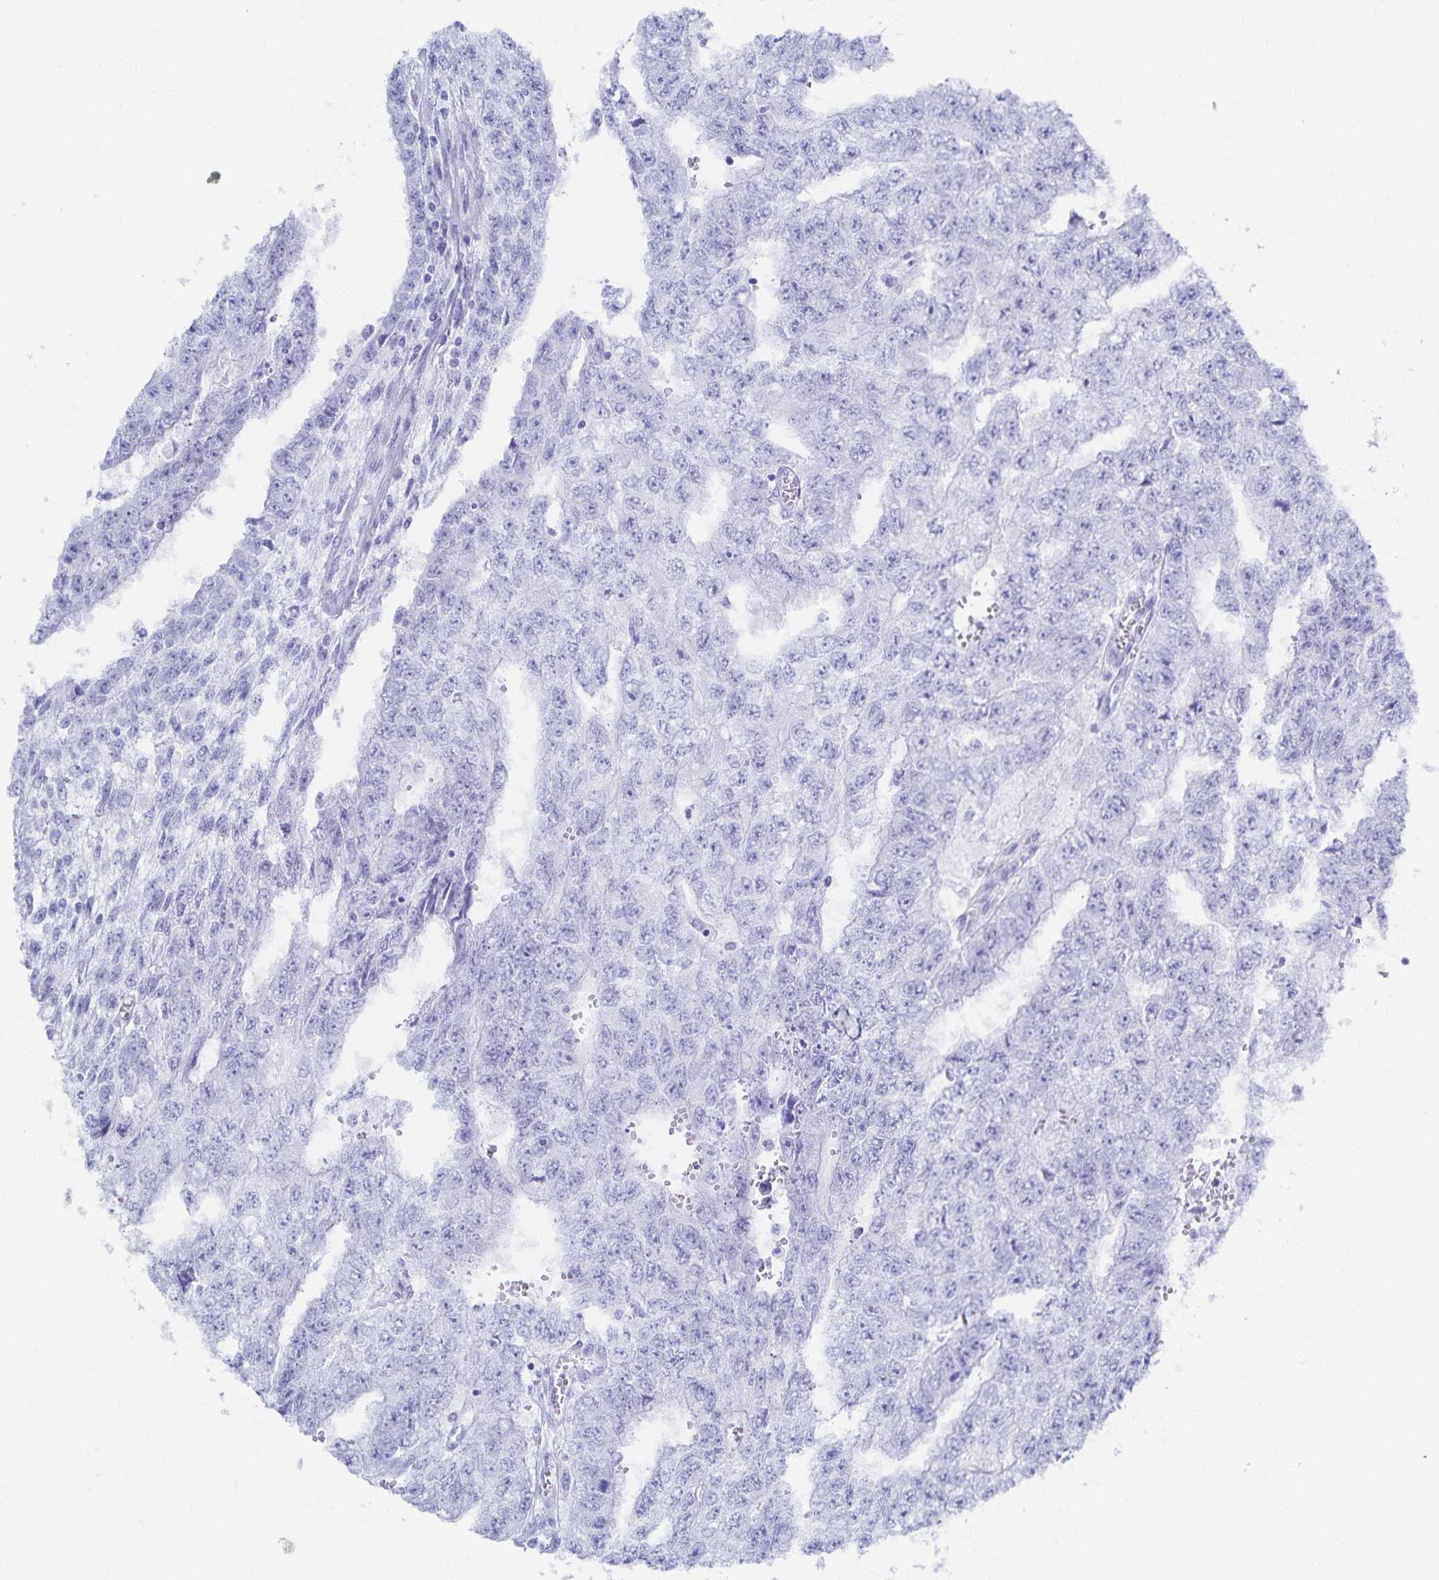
{"staining": {"intensity": "negative", "quantity": "none", "location": "none"}, "tissue": "testis cancer", "cell_type": "Tumor cells", "image_type": "cancer", "snomed": [{"axis": "morphology", "description": "Carcinoma, Embryonal, NOS"}, {"axis": "morphology", "description": "Teratoma, malignant, NOS"}, {"axis": "topography", "description": "Testis"}], "caption": "The image exhibits no staining of tumor cells in testis teratoma (malignant). Nuclei are stained in blue.", "gene": "SNTN", "patient": {"sex": "male", "age": 24}}